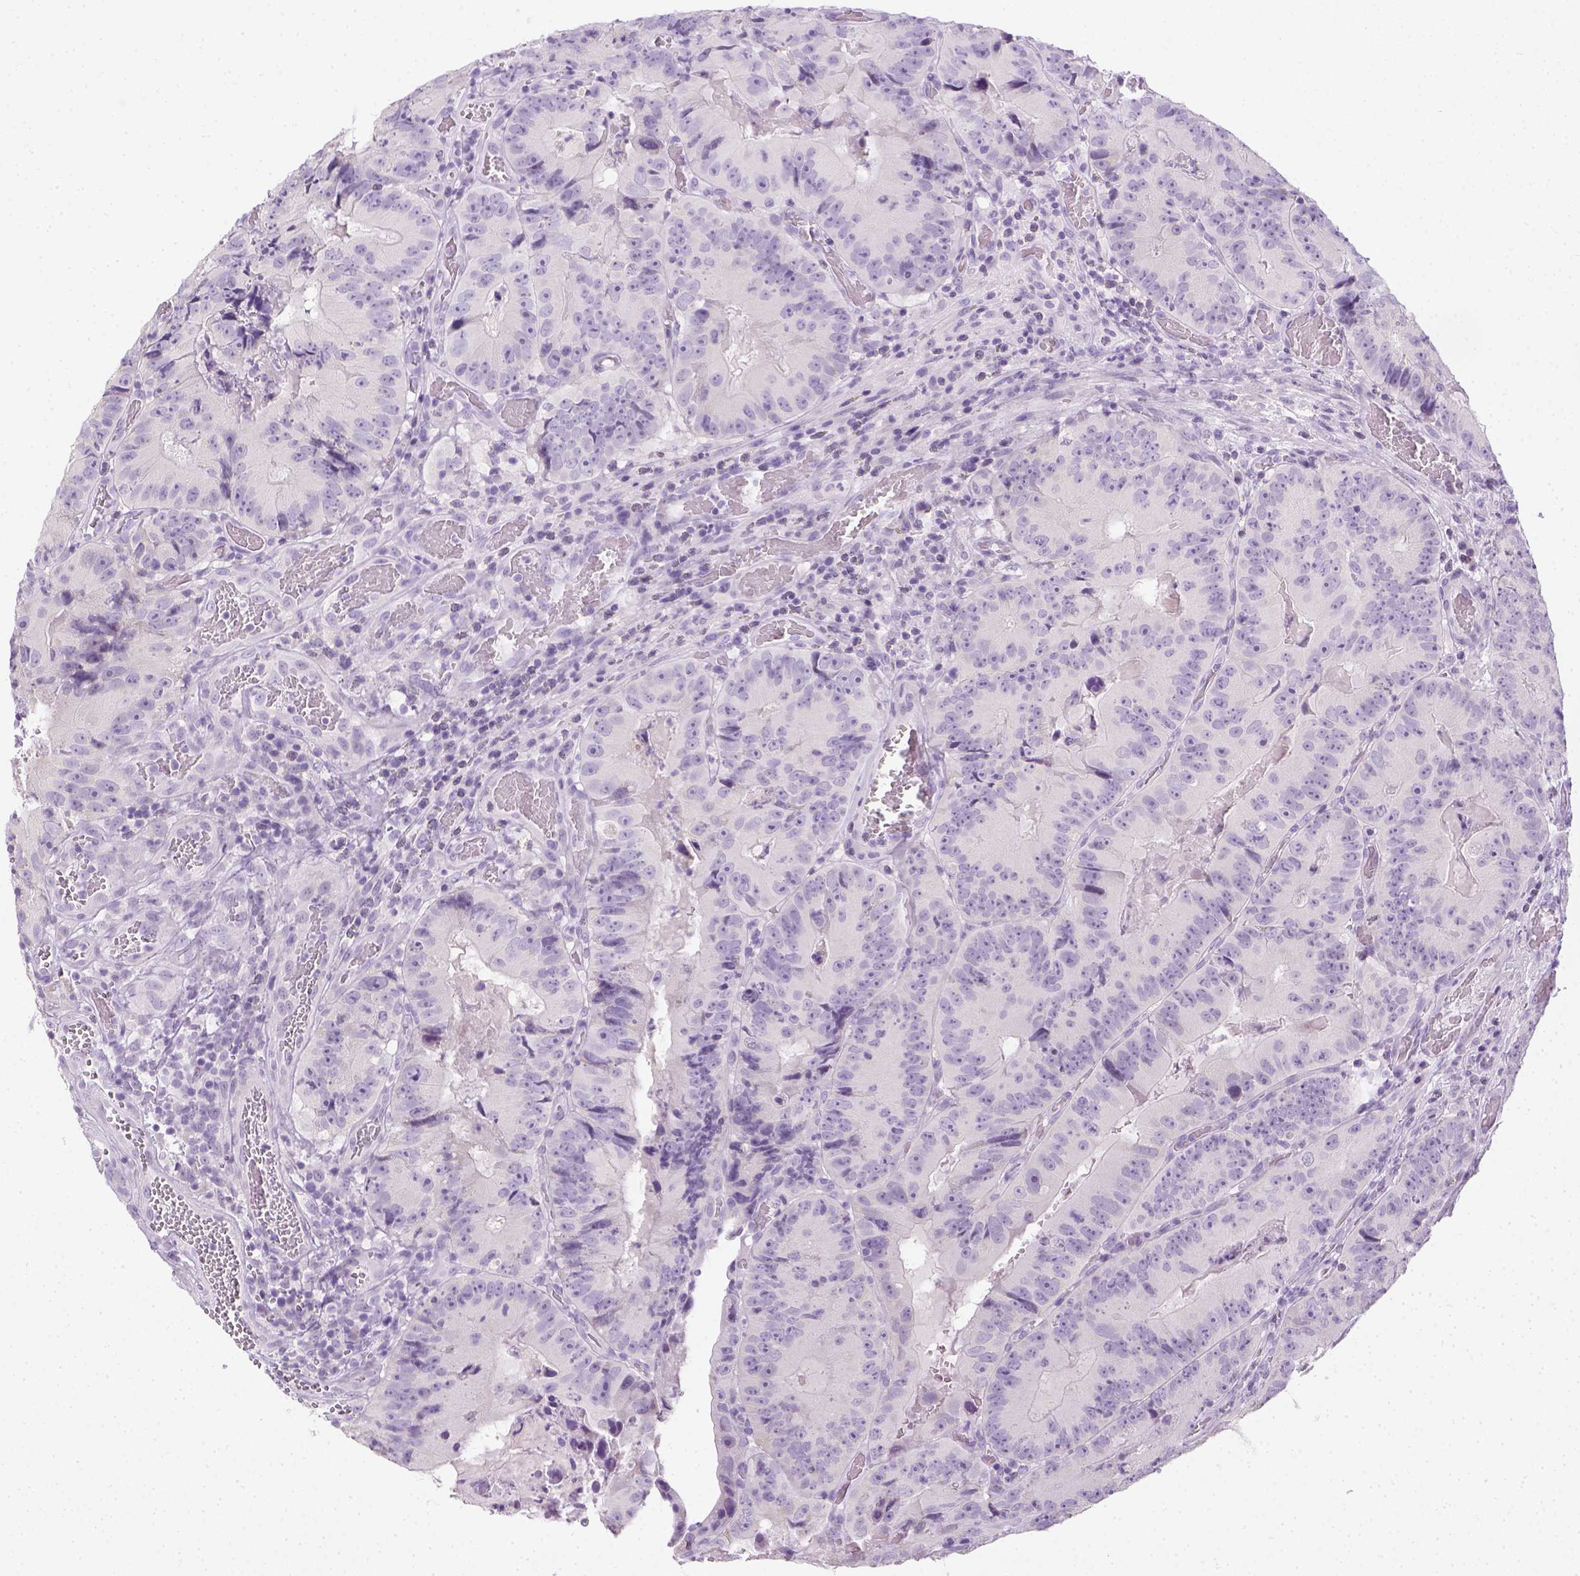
{"staining": {"intensity": "negative", "quantity": "none", "location": "none"}, "tissue": "colorectal cancer", "cell_type": "Tumor cells", "image_type": "cancer", "snomed": [{"axis": "morphology", "description": "Adenocarcinoma, NOS"}, {"axis": "topography", "description": "Colon"}], "caption": "IHC histopathology image of colorectal cancer stained for a protein (brown), which shows no positivity in tumor cells. (Brightfield microscopy of DAB (3,3'-diaminobenzidine) immunohistochemistry at high magnification).", "gene": "LGSN", "patient": {"sex": "female", "age": 86}}